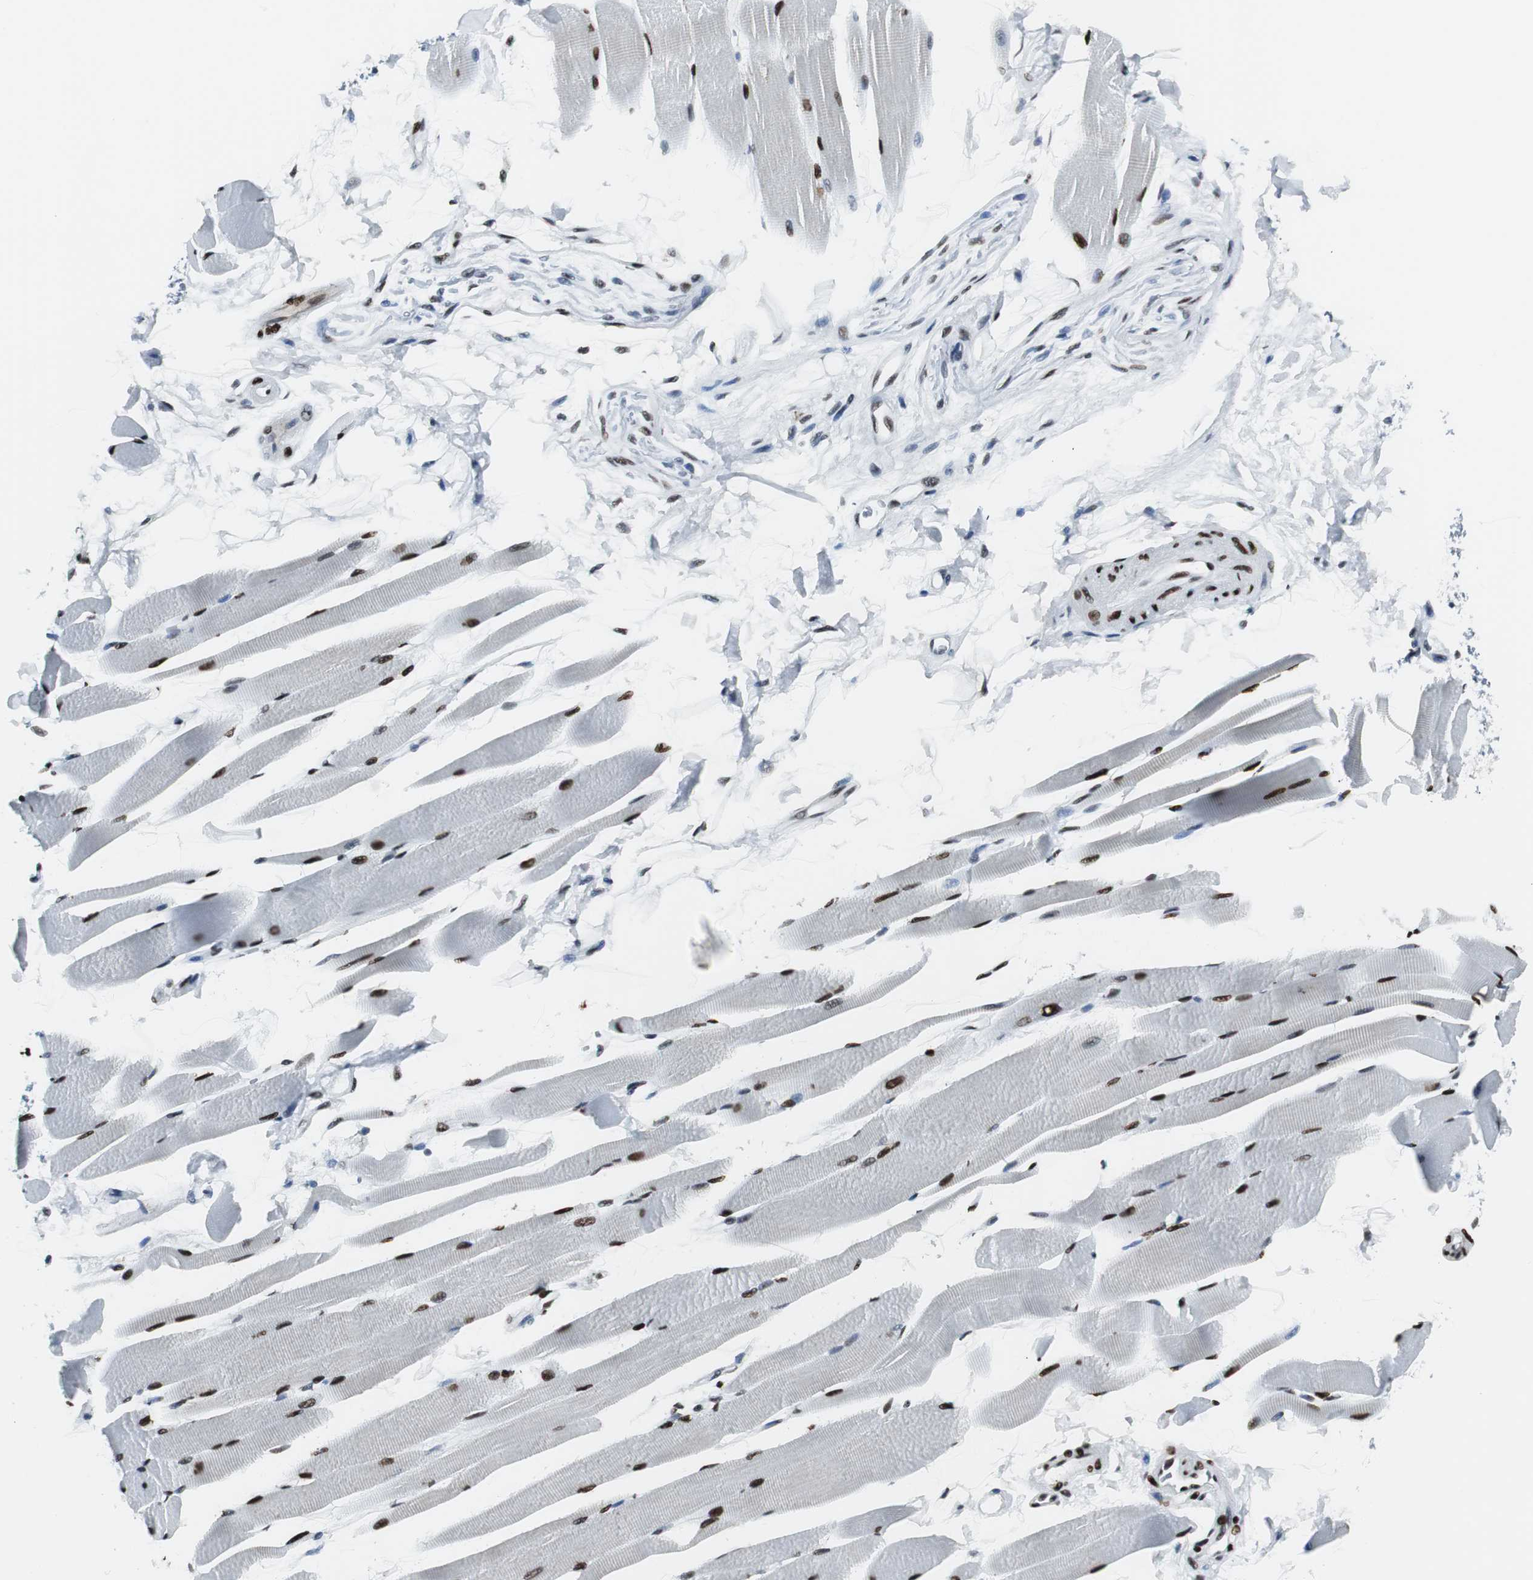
{"staining": {"intensity": "strong", "quantity": ">75%", "location": "nuclear"}, "tissue": "skeletal muscle", "cell_type": "Myocytes", "image_type": "normal", "snomed": [{"axis": "morphology", "description": "Normal tissue, NOS"}, {"axis": "topography", "description": "Skeletal muscle"}, {"axis": "topography", "description": "Peripheral nerve tissue"}], "caption": "Skeletal muscle stained for a protein exhibits strong nuclear positivity in myocytes.", "gene": "MEF2D", "patient": {"sex": "female", "age": 84}}